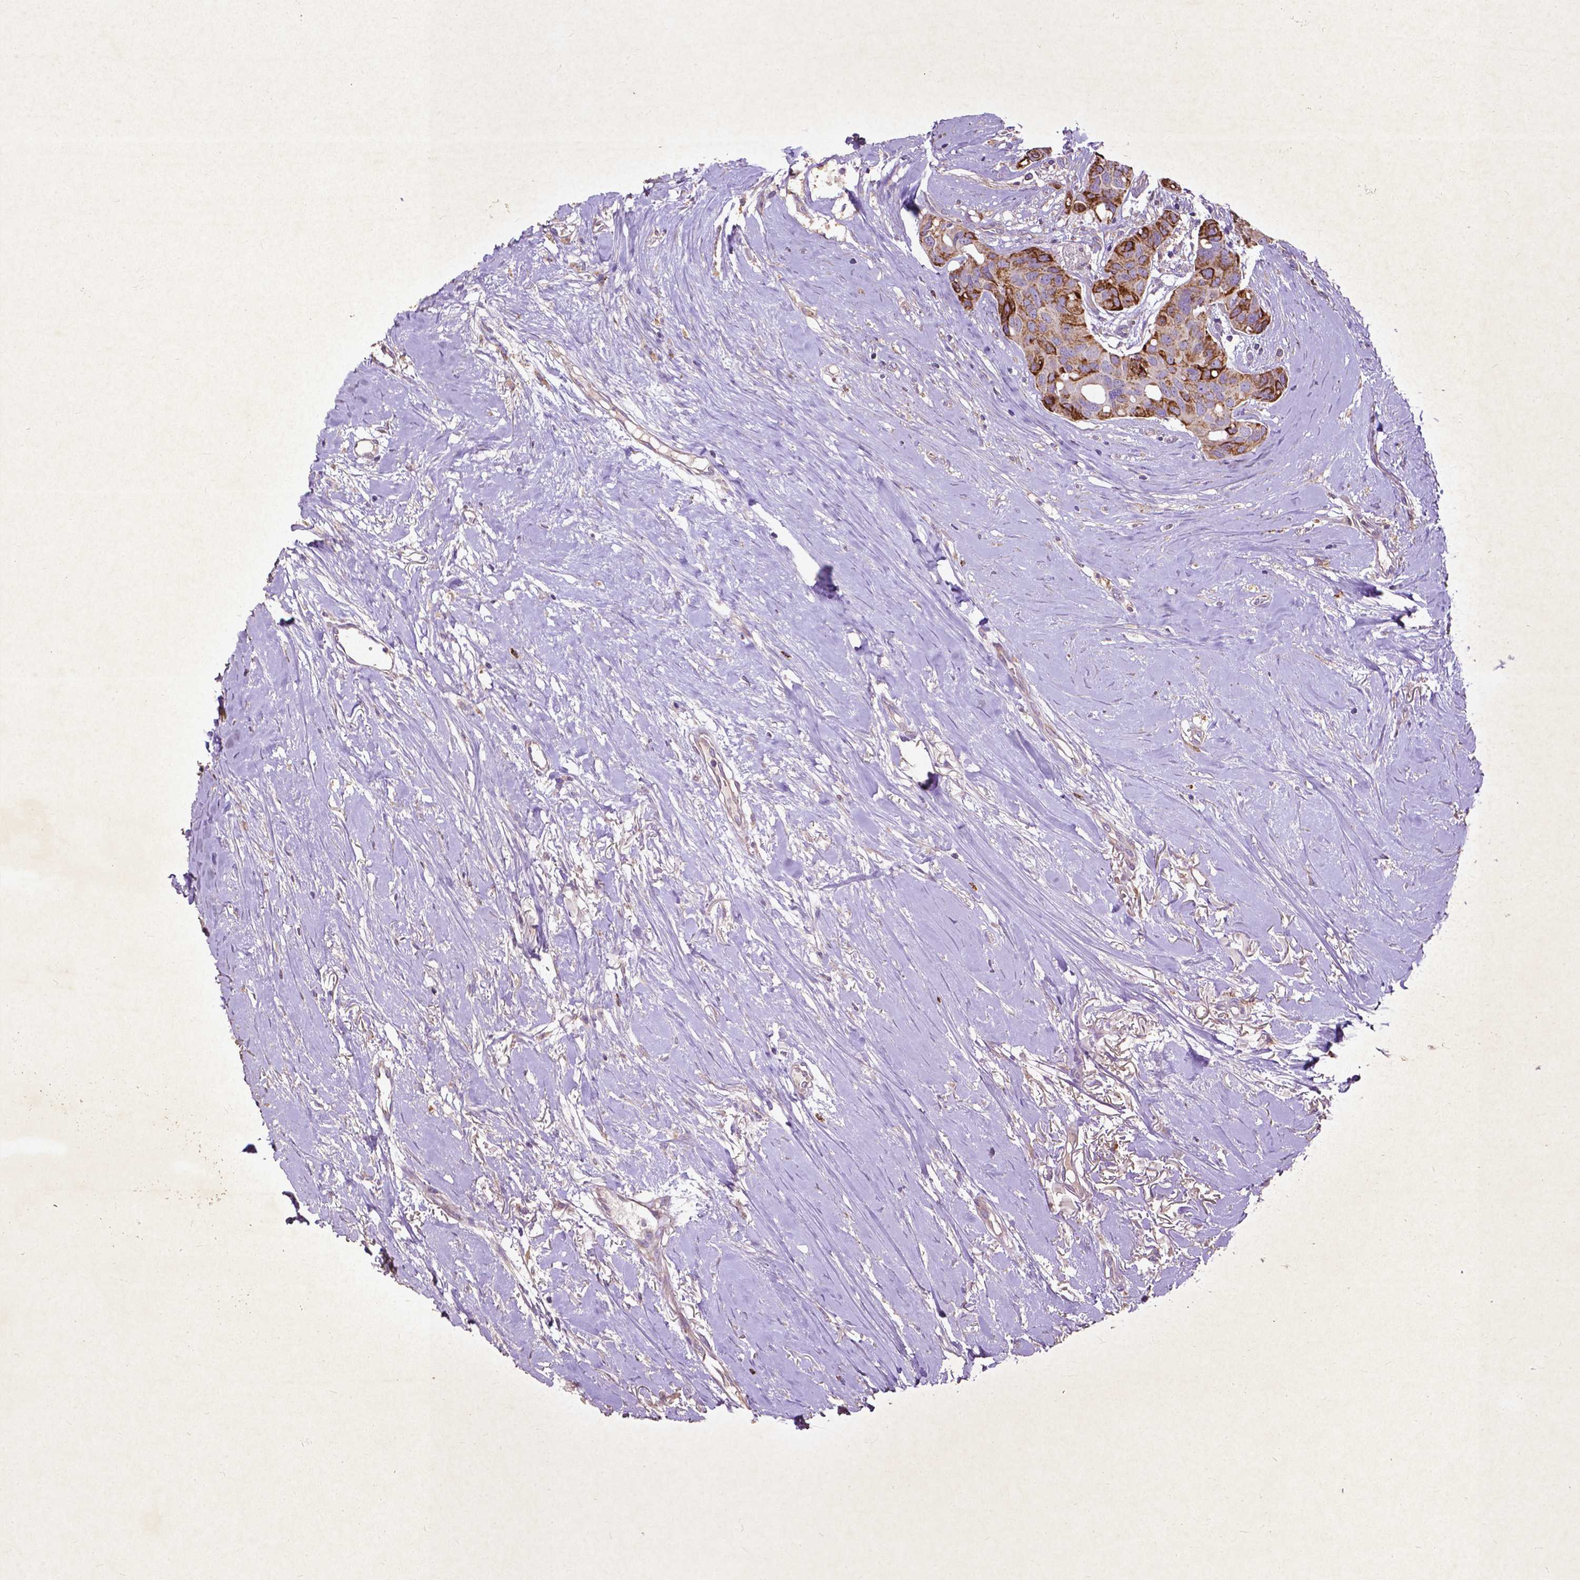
{"staining": {"intensity": "strong", "quantity": "25%-75%", "location": "cytoplasmic/membranous"}, "tissue": "breast cancer", "cell_type": "Tumor cells", "image_type": "cancer", "snomed": [{"axis": "morphology", "description": "Duct carcinoma"}, {"axis": "topography", "description": "Breast"}], "caption": "Immunohistochemistry image of human invasive ductal carcinoma (breast) stained for a protein (brown), which shows high levels of strong cytoplasmic/membranous staining in about 25%-75% of tumor cells.", "gene": "THEGL", "patient": {"sex": "female", "age": 54}}